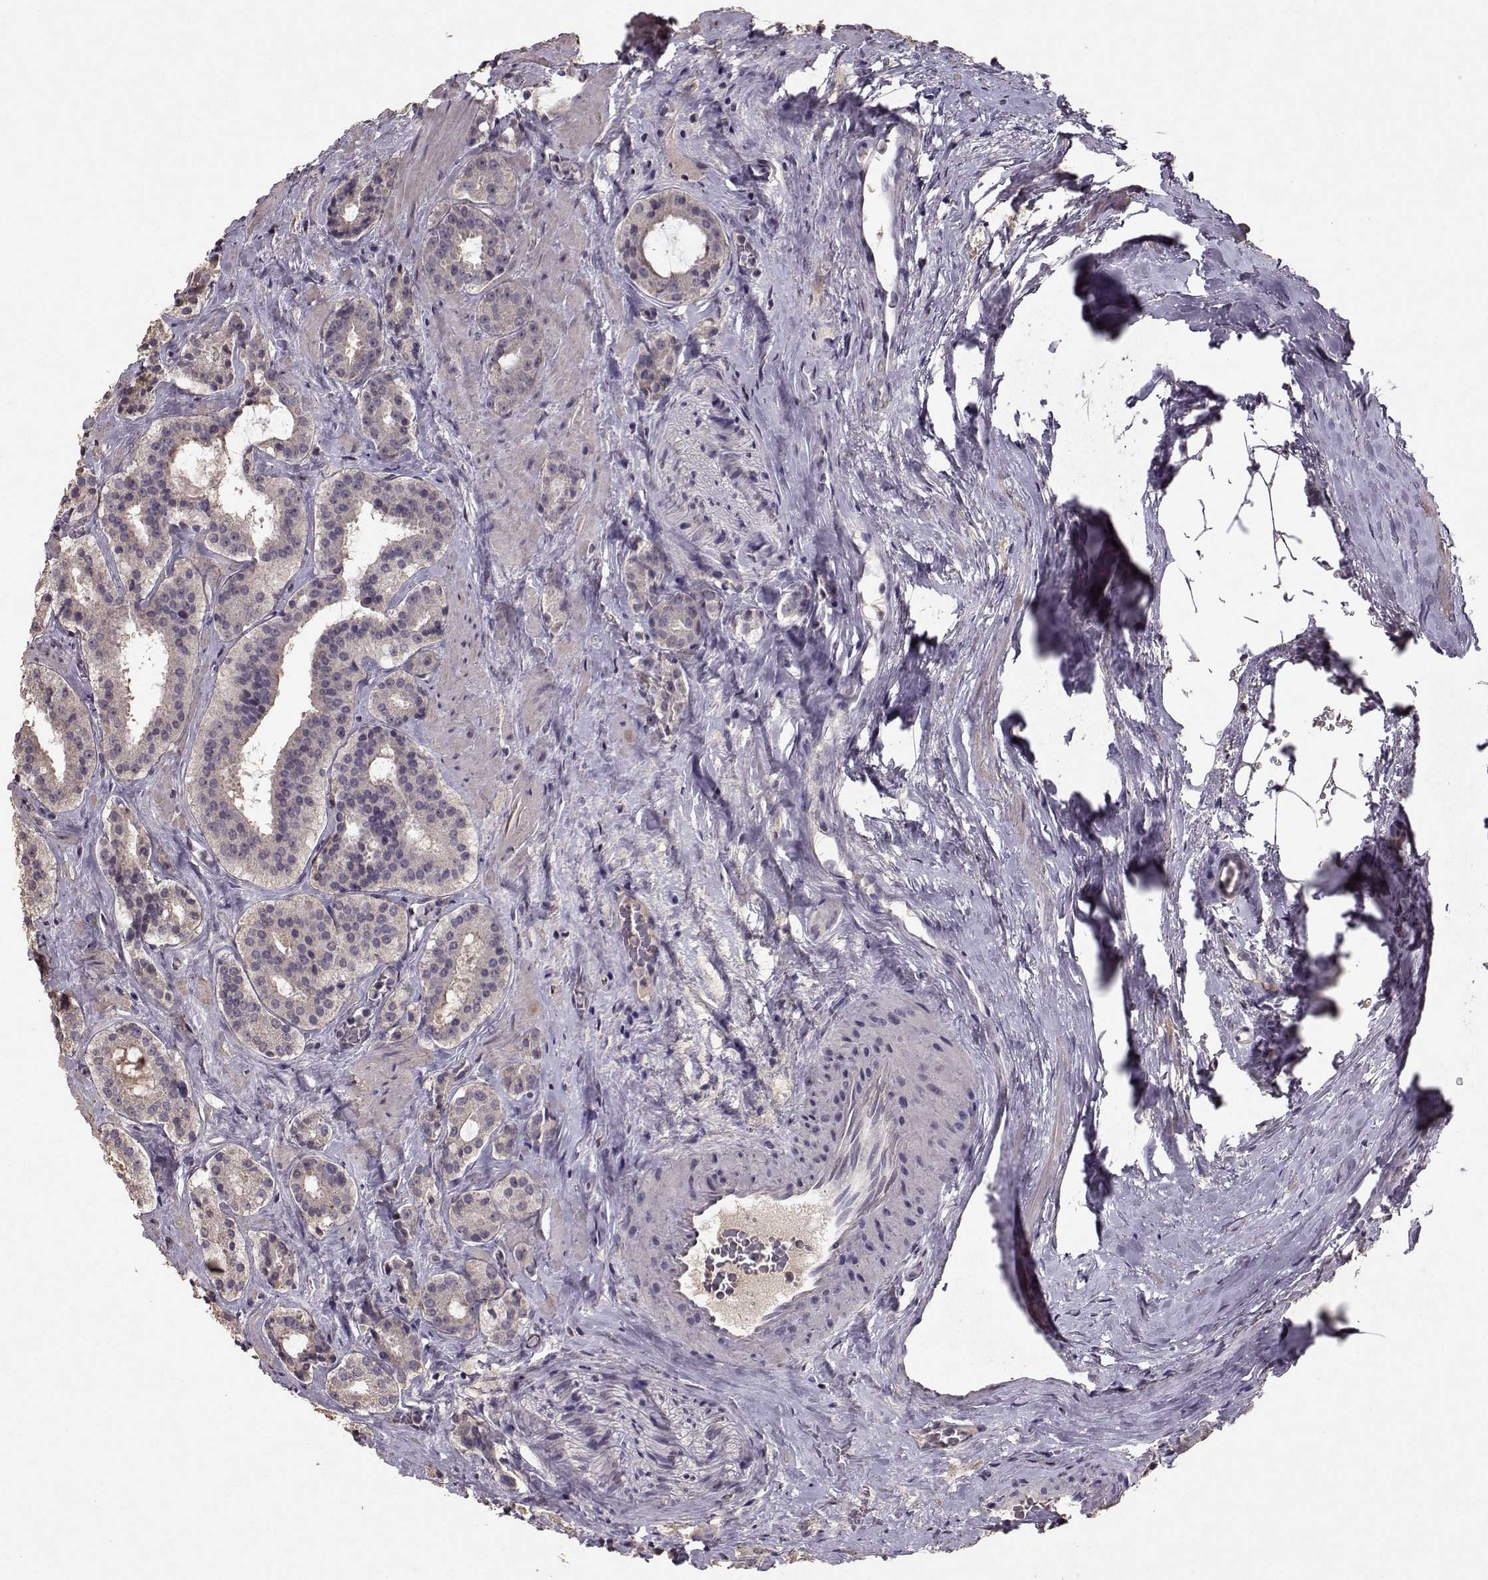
{"staining": {"intensity": "weak", "quantity": "25%-75%", "location": "cytoplasmic/membranous"}, "tissue": "prostate cancer", "cell_type": "Tumor cells", "image_type": "cancer", "snomed": [{"axis": "morphology", "description": "Adenocarcinoma, NOS"}, {"axis": "morphology", "description": "Adenocarcinoma, High grade"}, {"axis": "topography", "description": "Prostate"}], "caption": "Human prostate cancer (adenocarcinoma) stained with a protein marker reveals weak staining in tumor cells.", "gene": "PMCH", "patient": {"sex": "male", "age": 62}}